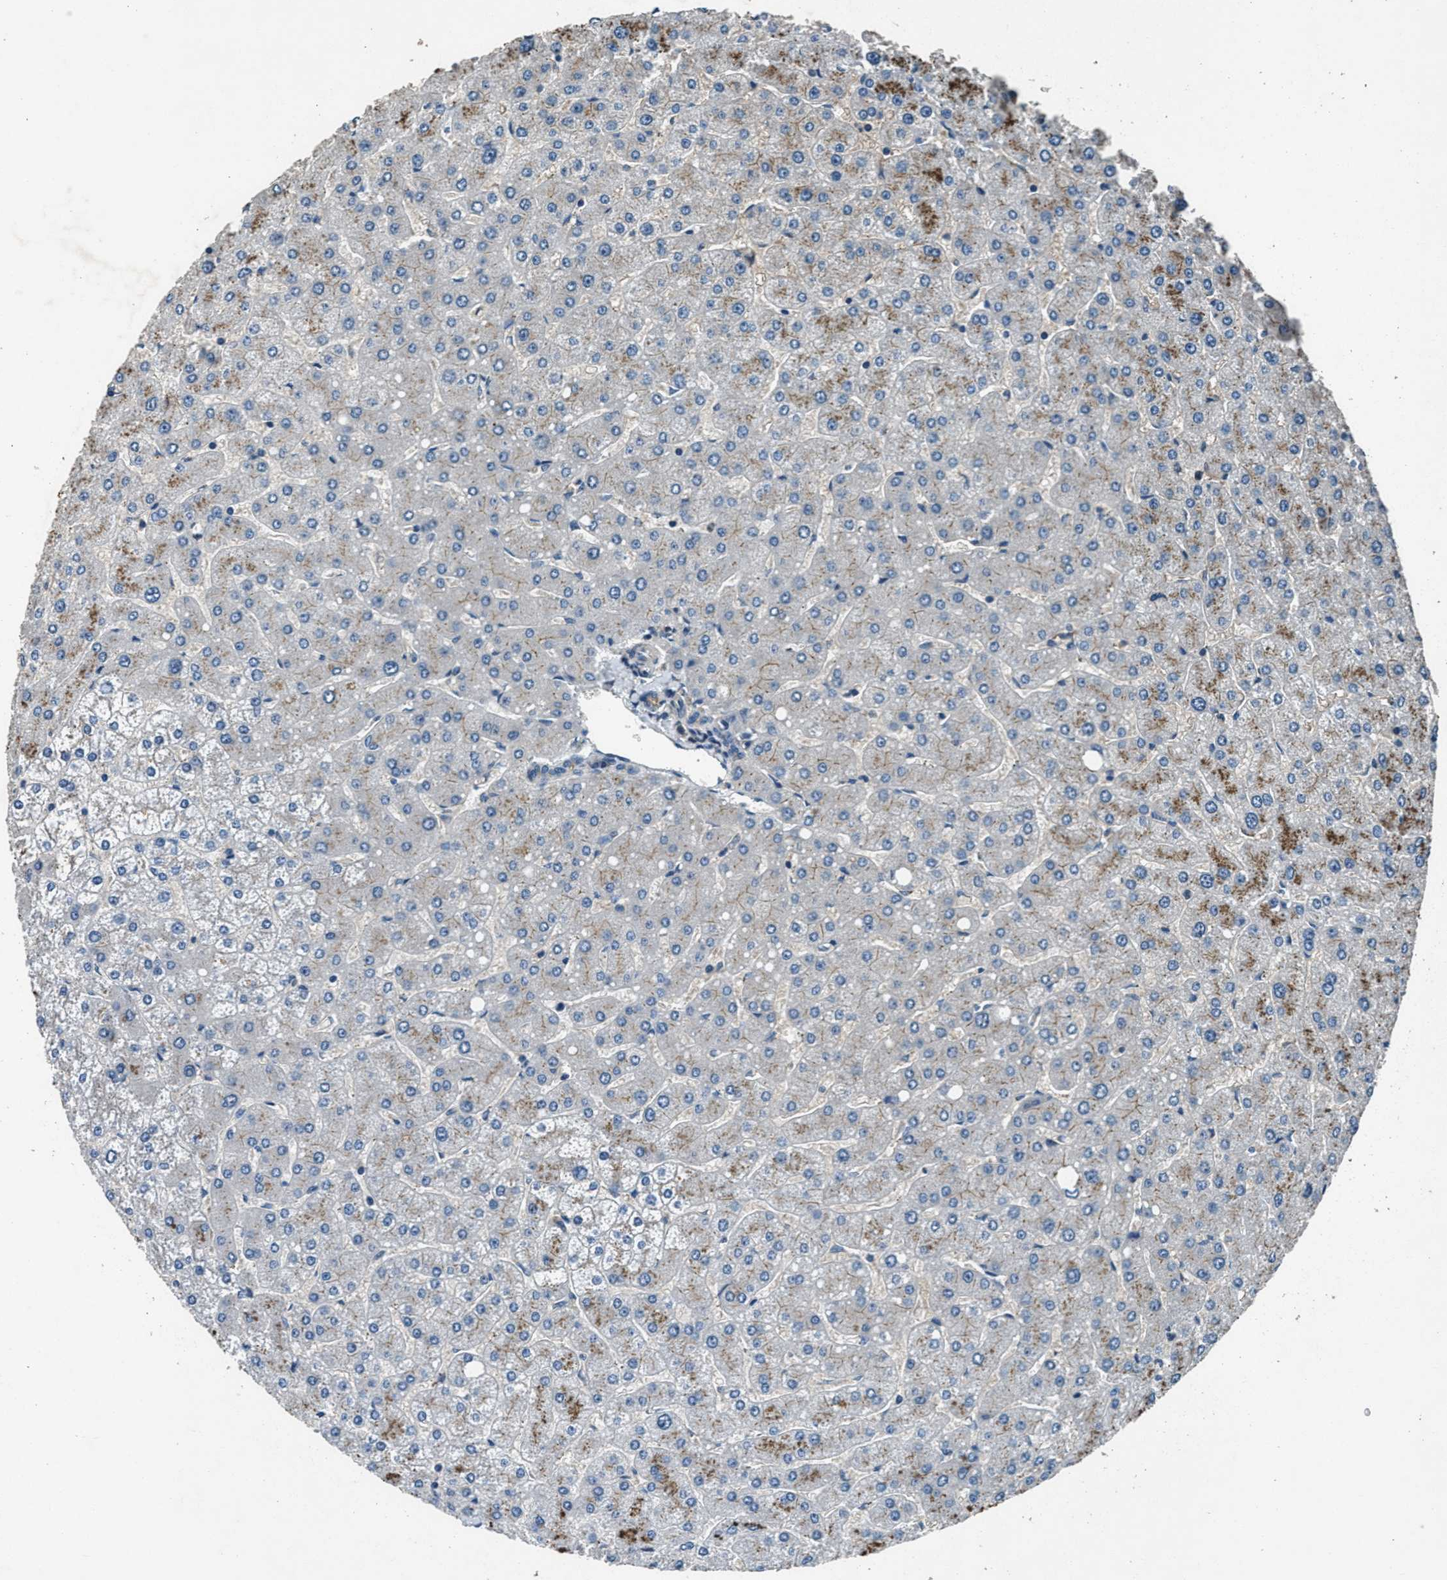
{"staining": {"intensity": "moderate", "quantity": "25%-75%", "location": "cytoplasmic/membranous"}, "tissue": "liver", "cell_type": "Cholangiocytes", "image_type": "normal", "snomed": [{"axis": "morphology", "description": "Normal tissue, NOS"}, {"axis": "topography", "description": "Liver"}], "caption": "Protein expression analysis of unremarkable human liver reveals moderate cytoplasmic/membranous staining in approximately 25%-75% of cholangiocytes. (Stains: DAB (3,3'-diaminobenzidine) in brown, nuclei in blue, Microscopy: brightfield microscopy at high magnification).", "gene": "ARHGEF11", "patient": {"sex": "male", "age": 55}}